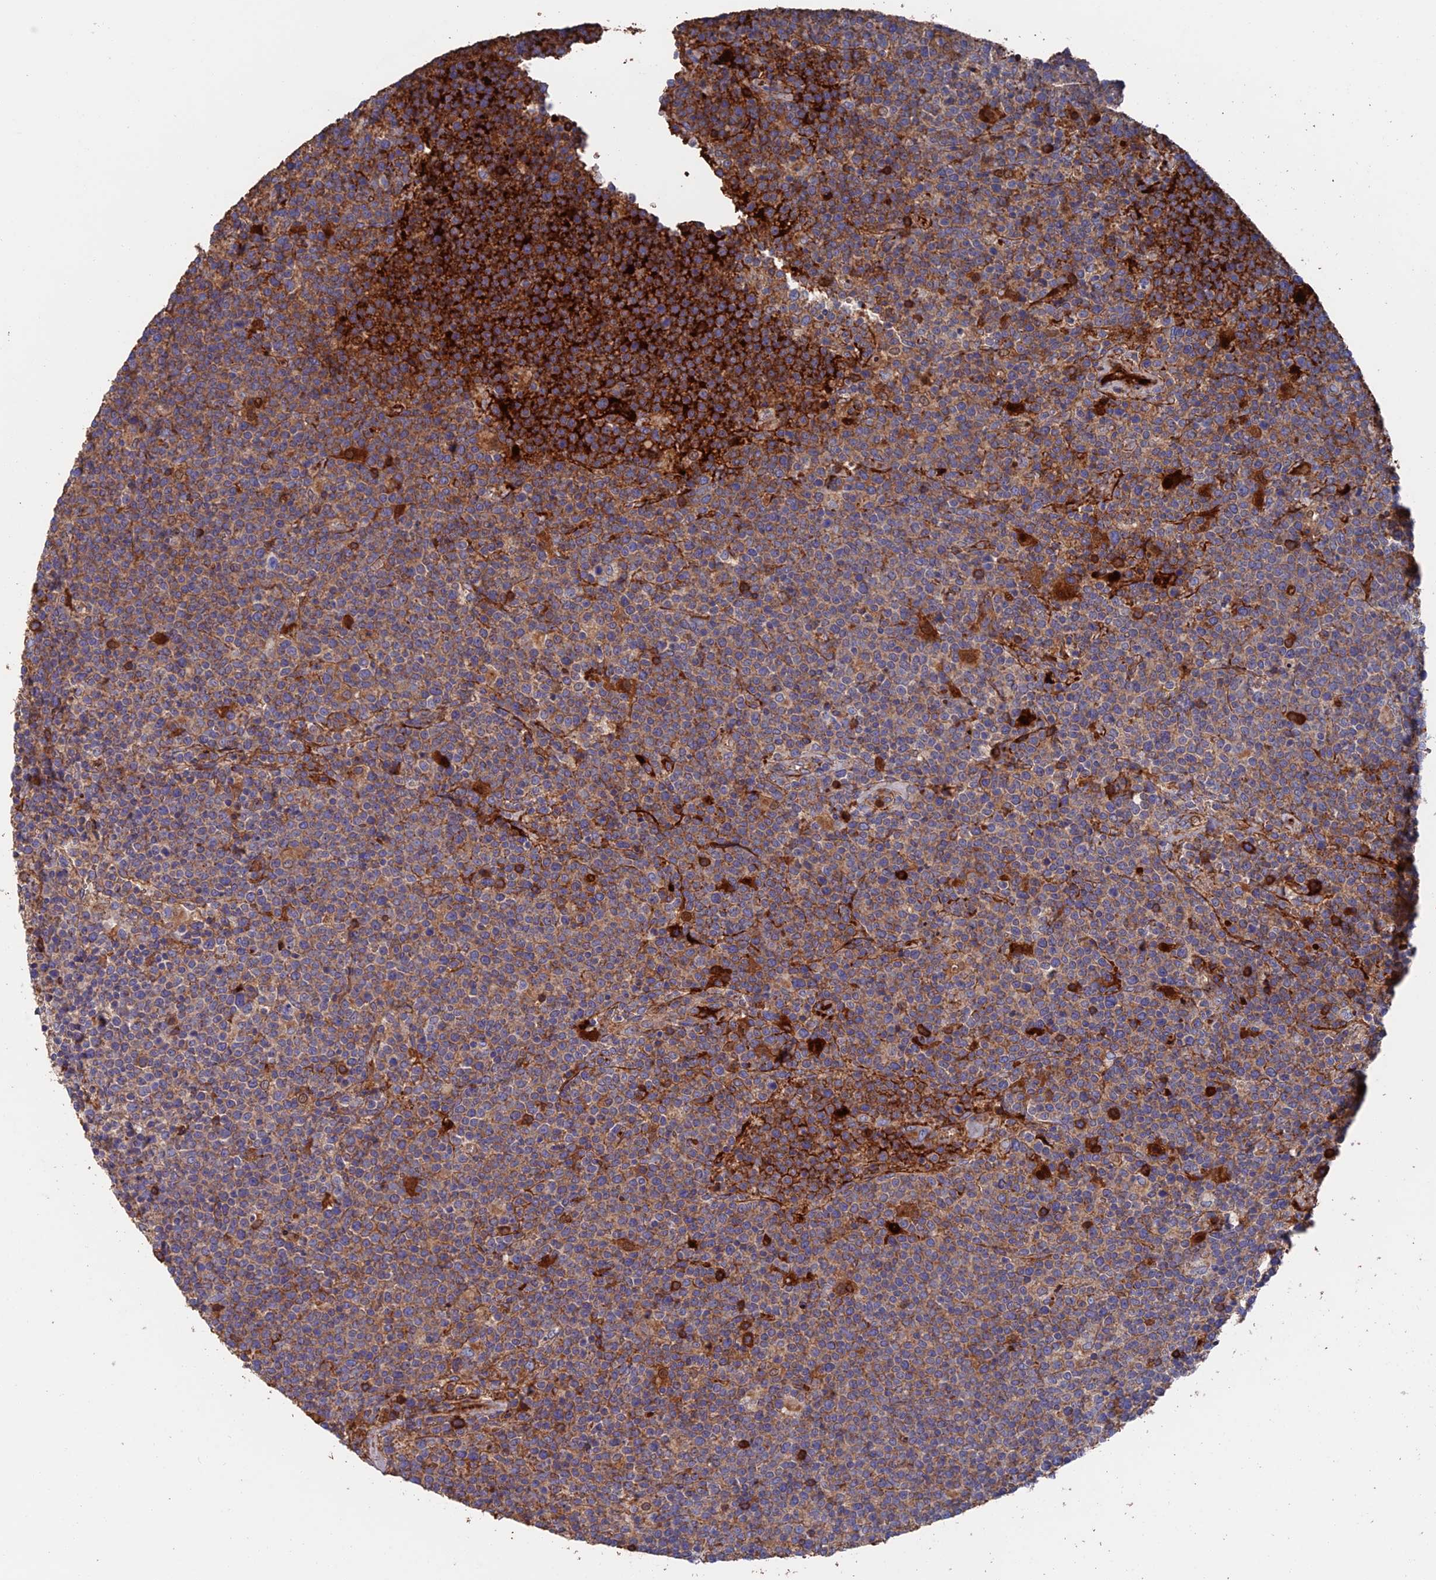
{"staining": {"intensity": "moderate", "quantity": "25%-75%", "location": "cytoplasmic/membranous"}, "tissue": "lymphoma", "cell_type": "Tumor cells", "image_type": "cancer", "snomed": [{"axis": "morphology", "description": "Malignant lymphoma, non-Hodgkin's type, High grade"}, {"axis": "topography", "description": "Lymph node"}], "caption": "A photomicrograph showing moderate cytoplasmic/membranous expression in approximately 25%-75% of tumor cells in malignant lymphoma, non-Hodgkin's type (high-grade), as visualized by brown immunohistochemical staining.", "gene": "HPF1", "patient": {"sex": "male", "age": 61}}